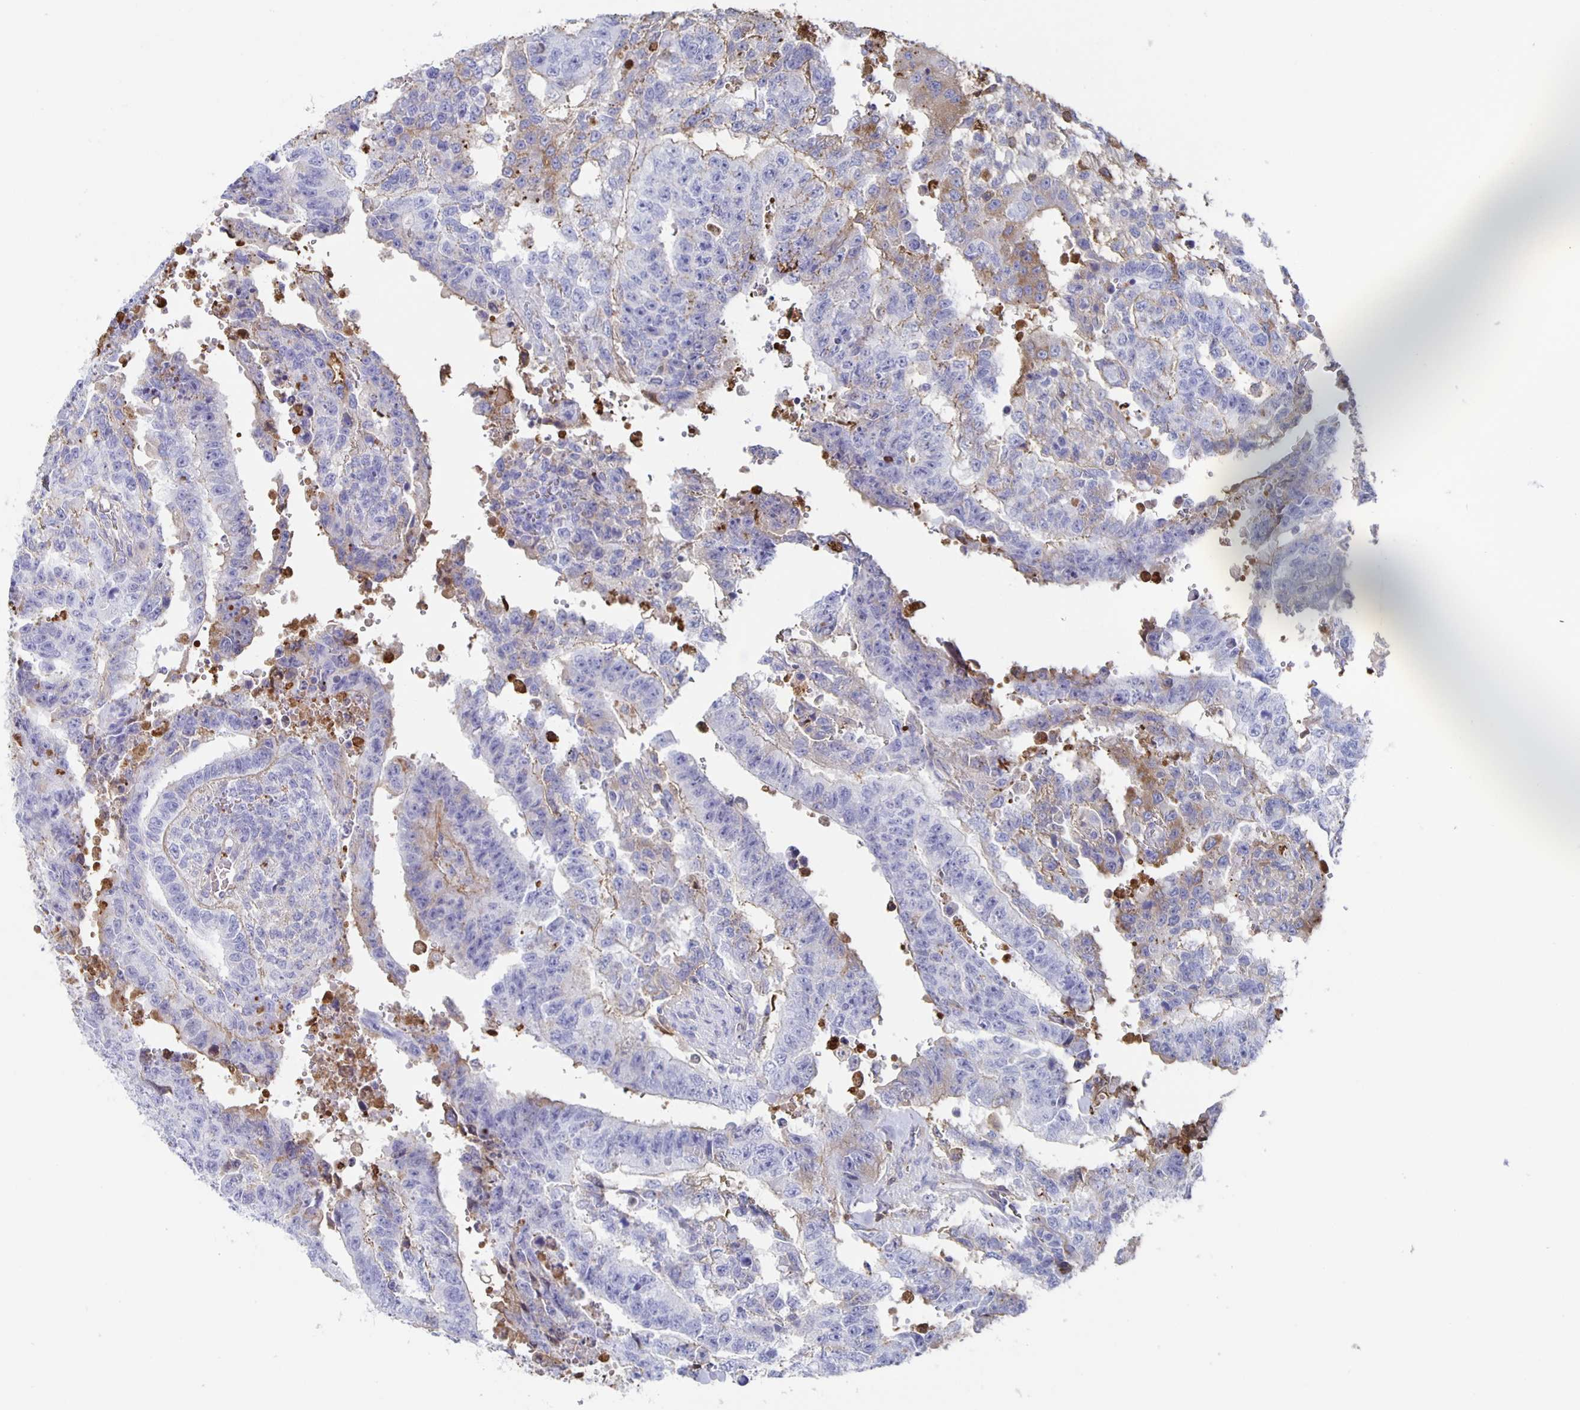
{"staining": {"intensity": "negative", "quantity": "none", "location": "none"}, "tissue": "testis cancer", "cell_type": "Tumor cells", "image_type": "cancer", "snomed": [{"axis": "morphology", "description": "Carcinoma, Embryonal, NOS"}, {"axis": "topography", "description": "Testis"}], "caption": "Immunohistochemistry (IHC) micrograph of neoplastic tissue: testis cancer stained with DAB (3,3'-diaminobenzidine) exhibits no significant protein expression in tumor cells. (Brightfield microscopy of DAB IHC at high magnification).", "gene": "FGA", "patient": {"sex": "male", "age": 24}}